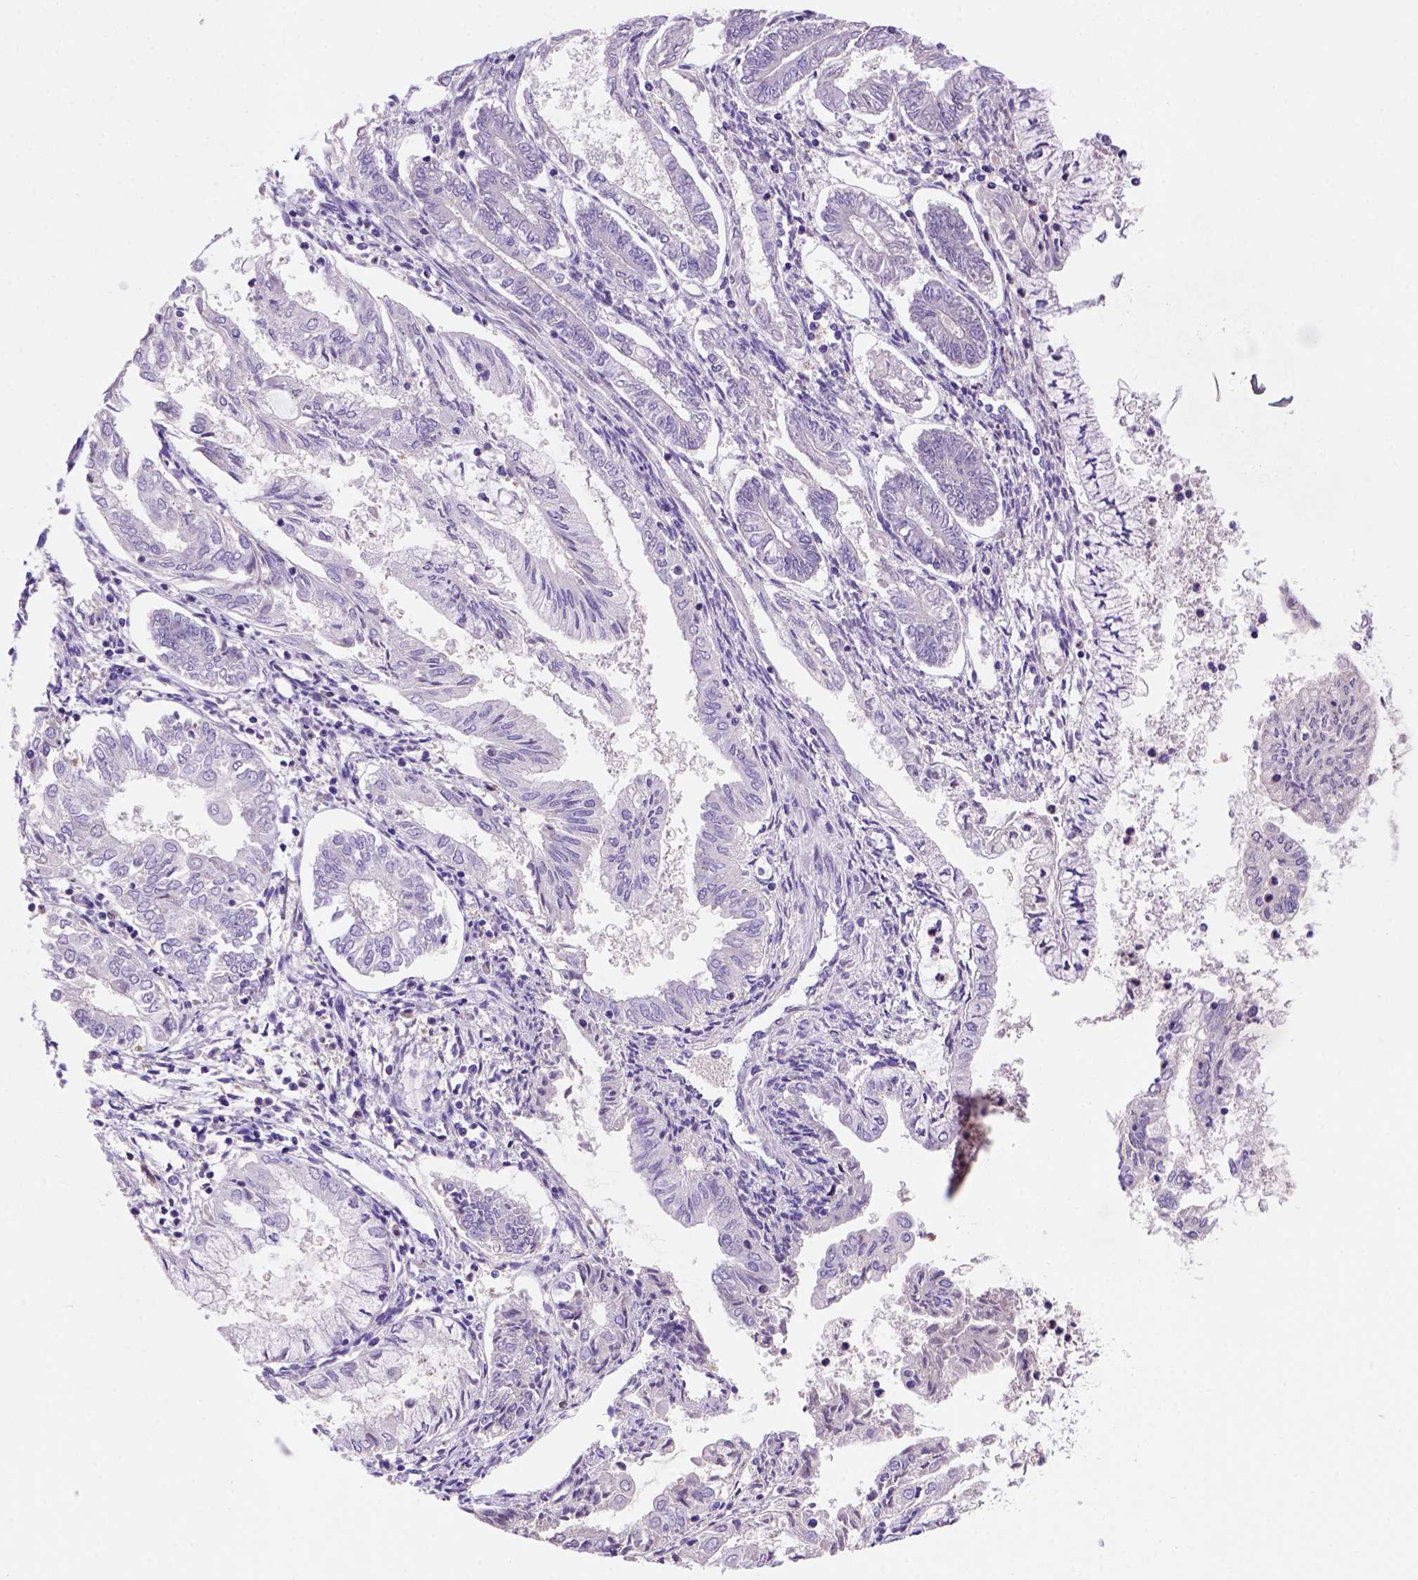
{"staining": {"intensity": "negative", "quantity": "none", "location": "none"}, "tissue": "endometrial cancer", "cell_type": "Tumor cells", "image_type": "cancer", "snomed": [{"axis": "morphology", "description": "Adenocarcinoma, NOS"}, {"axis": "topography", "description": "Endometrium"}], "caption": "Immunohistochemistry (IHC) photomicrograph of neoplastic tissue: endometrial adenocarcinoma stained with DAB (3,3'-diaminobenzidine) demonstrates no significant protein positivity in tumor cells.", "gene": "INPP5D", "patient": {"sex": "female", "age": 68}}